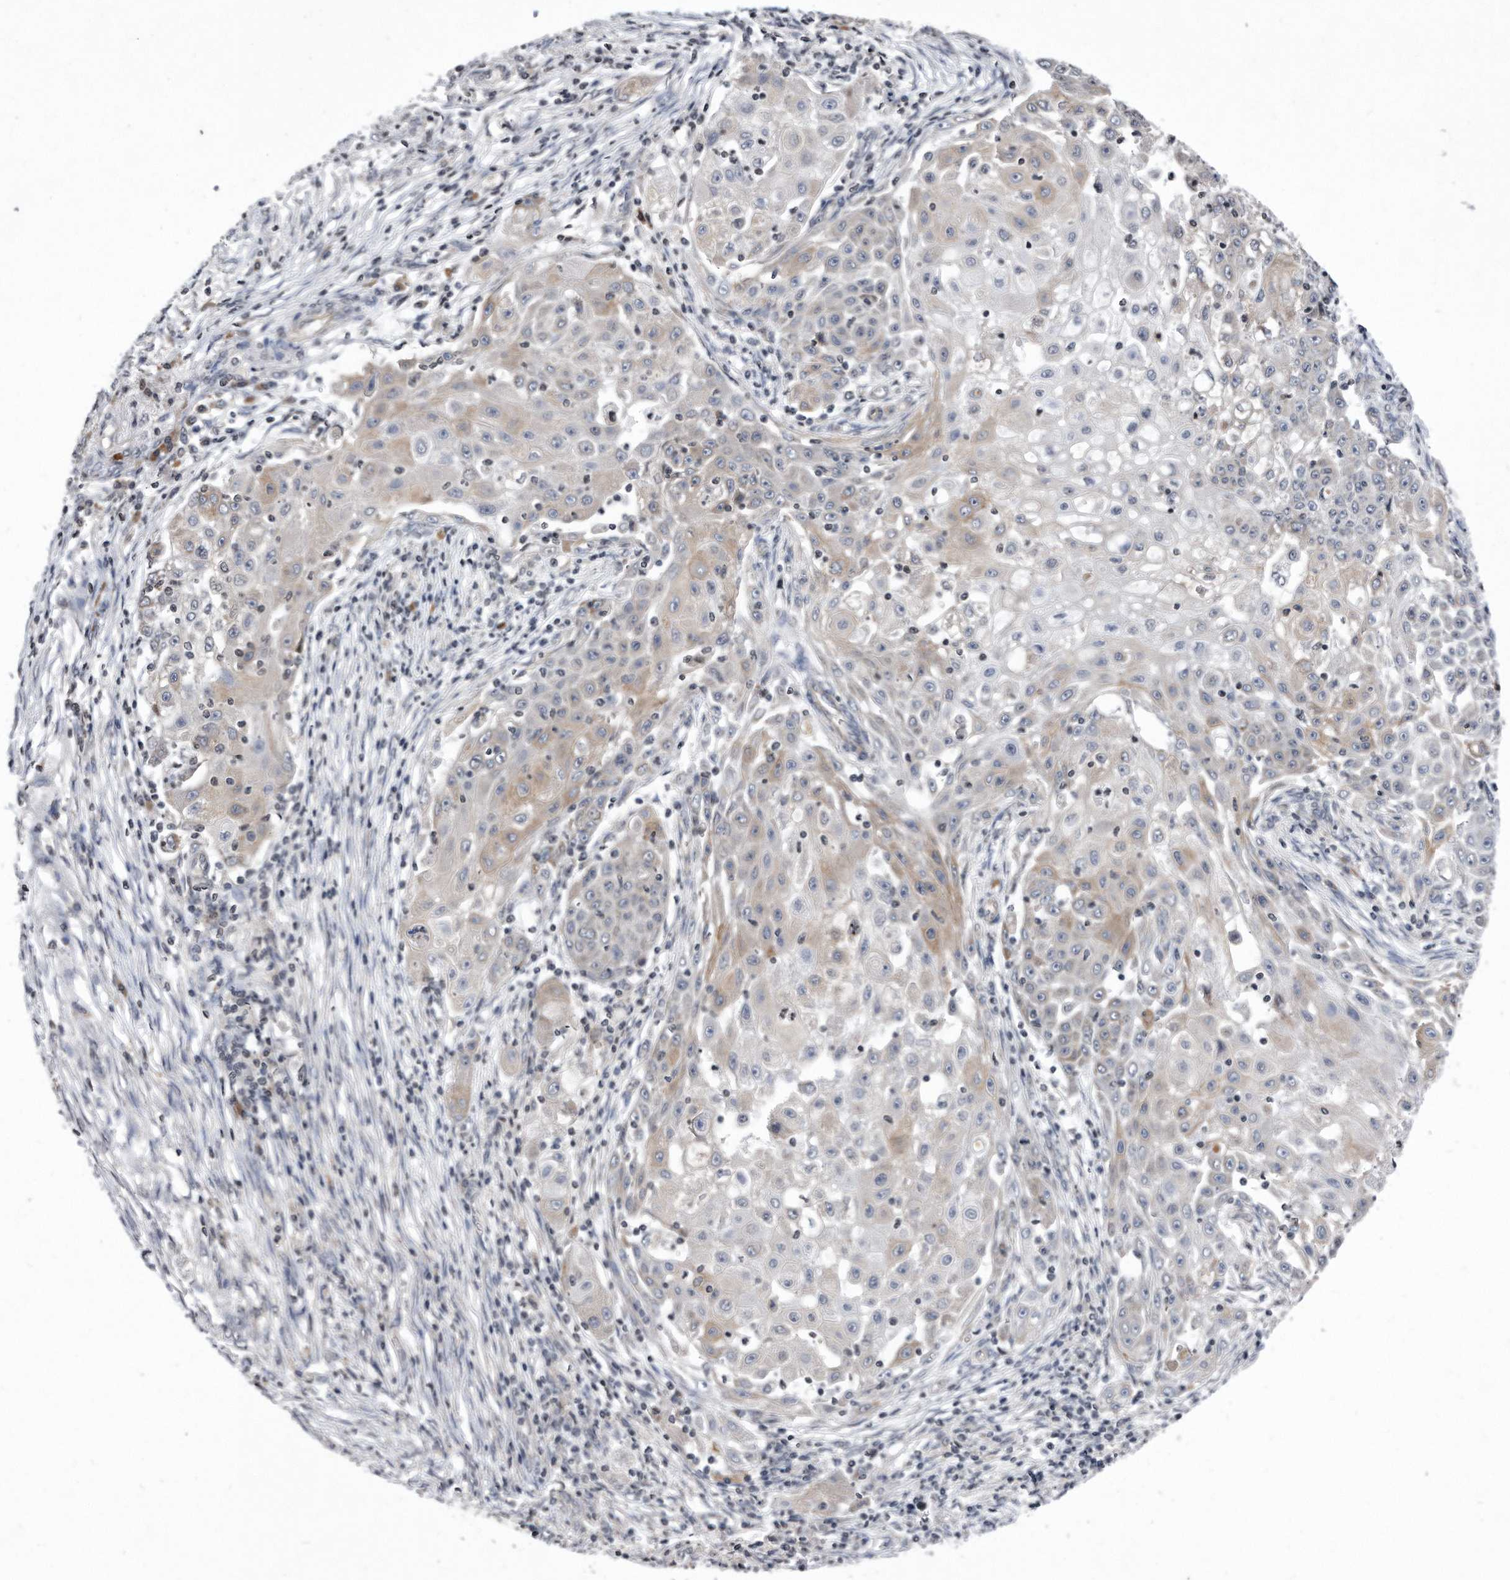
{"staining": {"intensity": "weak", "quantity": "<25%", "location": "cytoplasmic/membranous"}, "tissue": "ovarian cancer", "cell_type": "Tumor cells", "image_type": "cancer", "snomed": [{"axis": "morphology", "description": "Carcinoma, endometroid"}, {"axis": "topography", "description": "Ovary"}], "caption": "DAB (3,3'-diaminobenzidine) immunohistochemical staining of human ovarian cancer (endometroid carcinoma) reveals no significant positivity in tumor cells. The staining was performed using DAB (3,3'-diaminobenzidine) to visualize the protein expression in brown, while the nuclei were stained in blue with hematoxylin (Magnification: 20x).", "gene": "DAB1", "patient": {"sex": "female", "age": 42}}